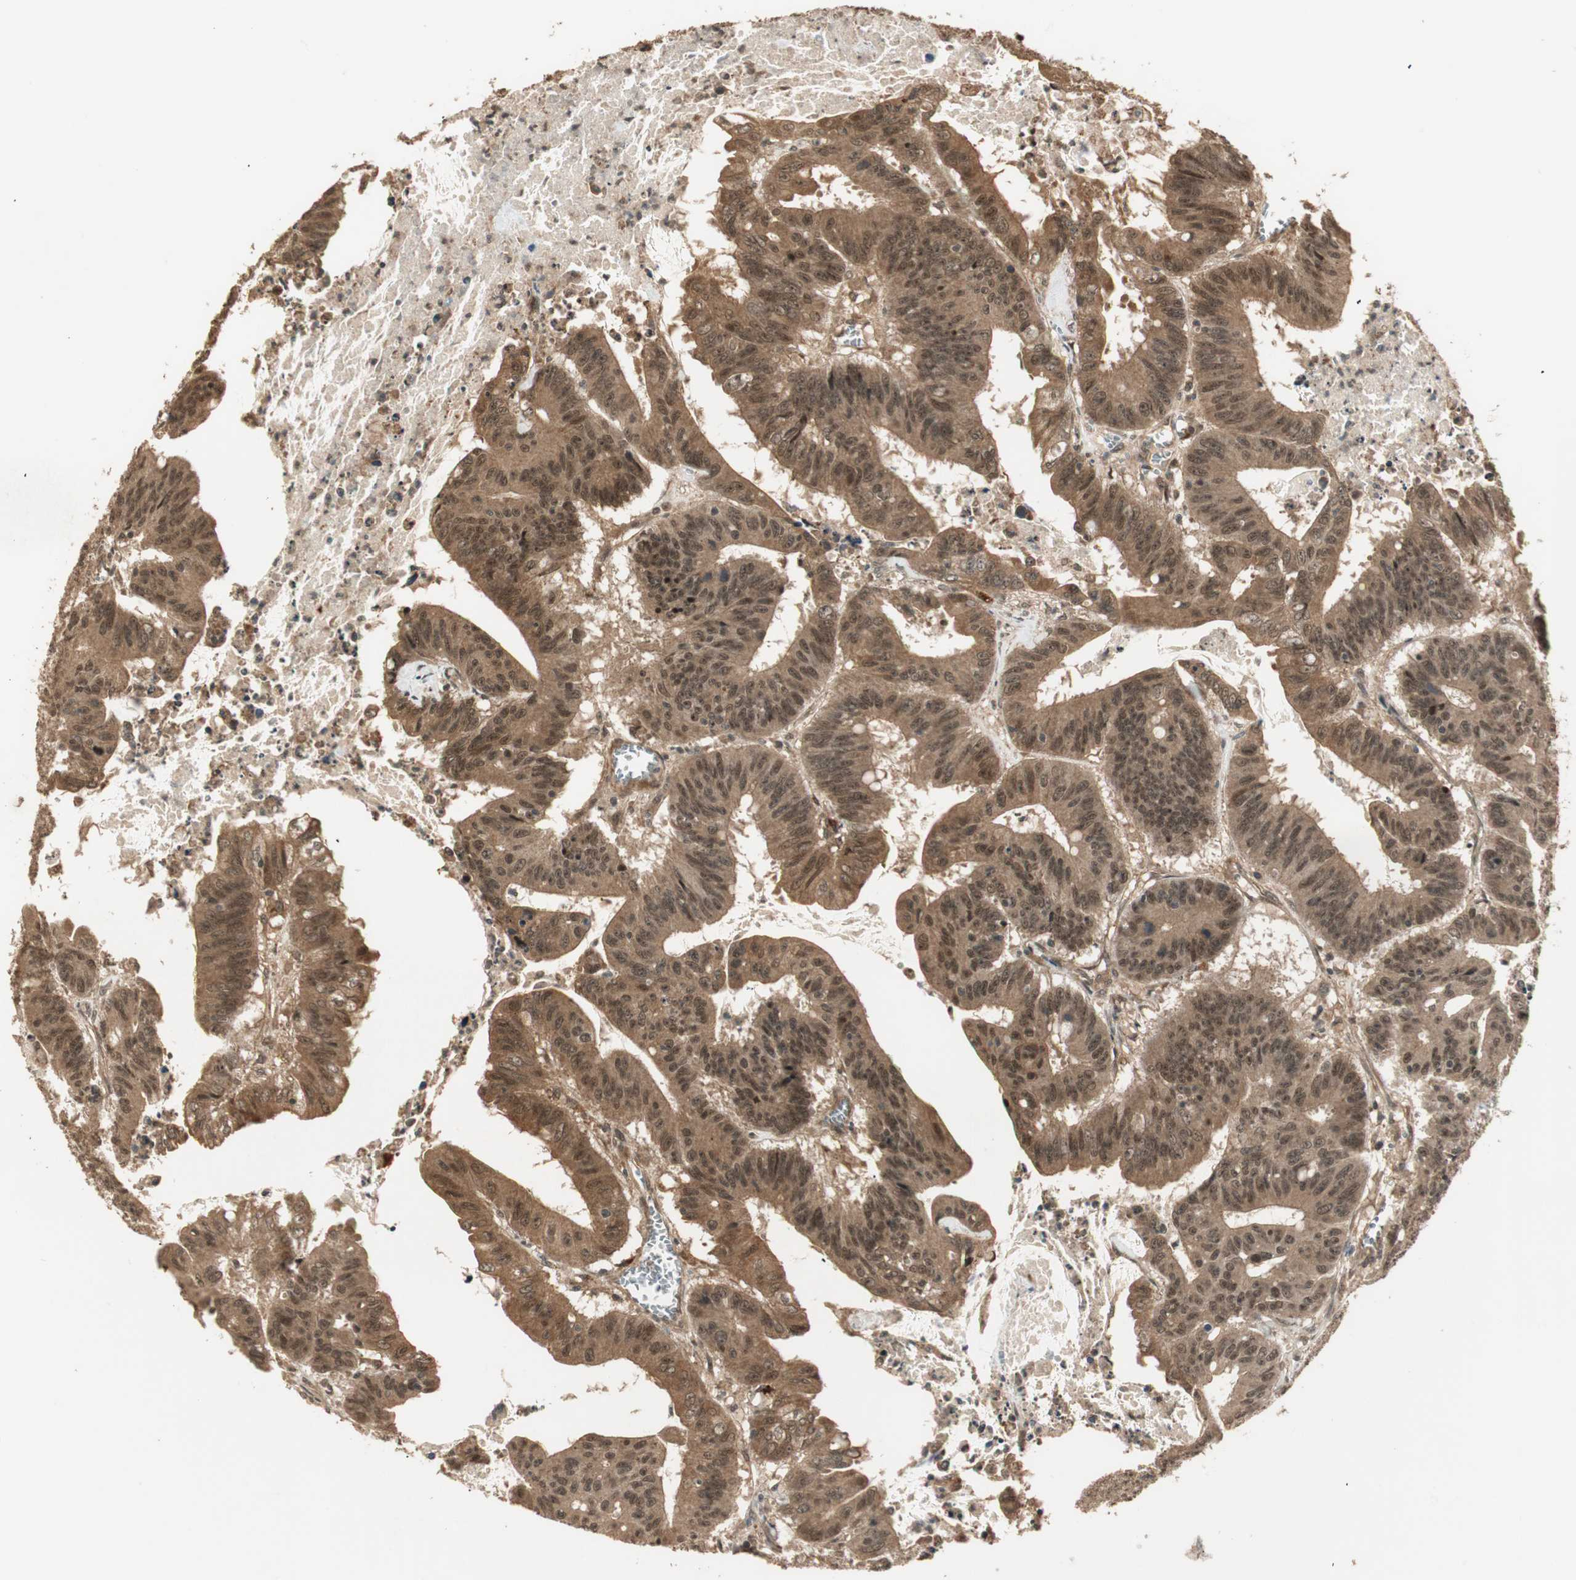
{"staining": {"intensity": "strong", "quantity": ">75%", "location": "cytoplasmic/membranous,nuclear"}, "tissue": "colorectal cancer", "cell_type": "Tumor cells", "image_type": "cancer", "snomed": [{"axis": "morphology", "description": "Adenocarcinoma, NOS"}, {"axis": "topography", "description": "Colon"}], "caption": "The image demonstrates staining of colorectal adenocarcinoma, revealing strong cytoplasmic/membranous and nuclear protein staining (brown color) within tumor cells.", "gene": "ZSCAN31", "patient": {"sex": "male", "age": 45}}